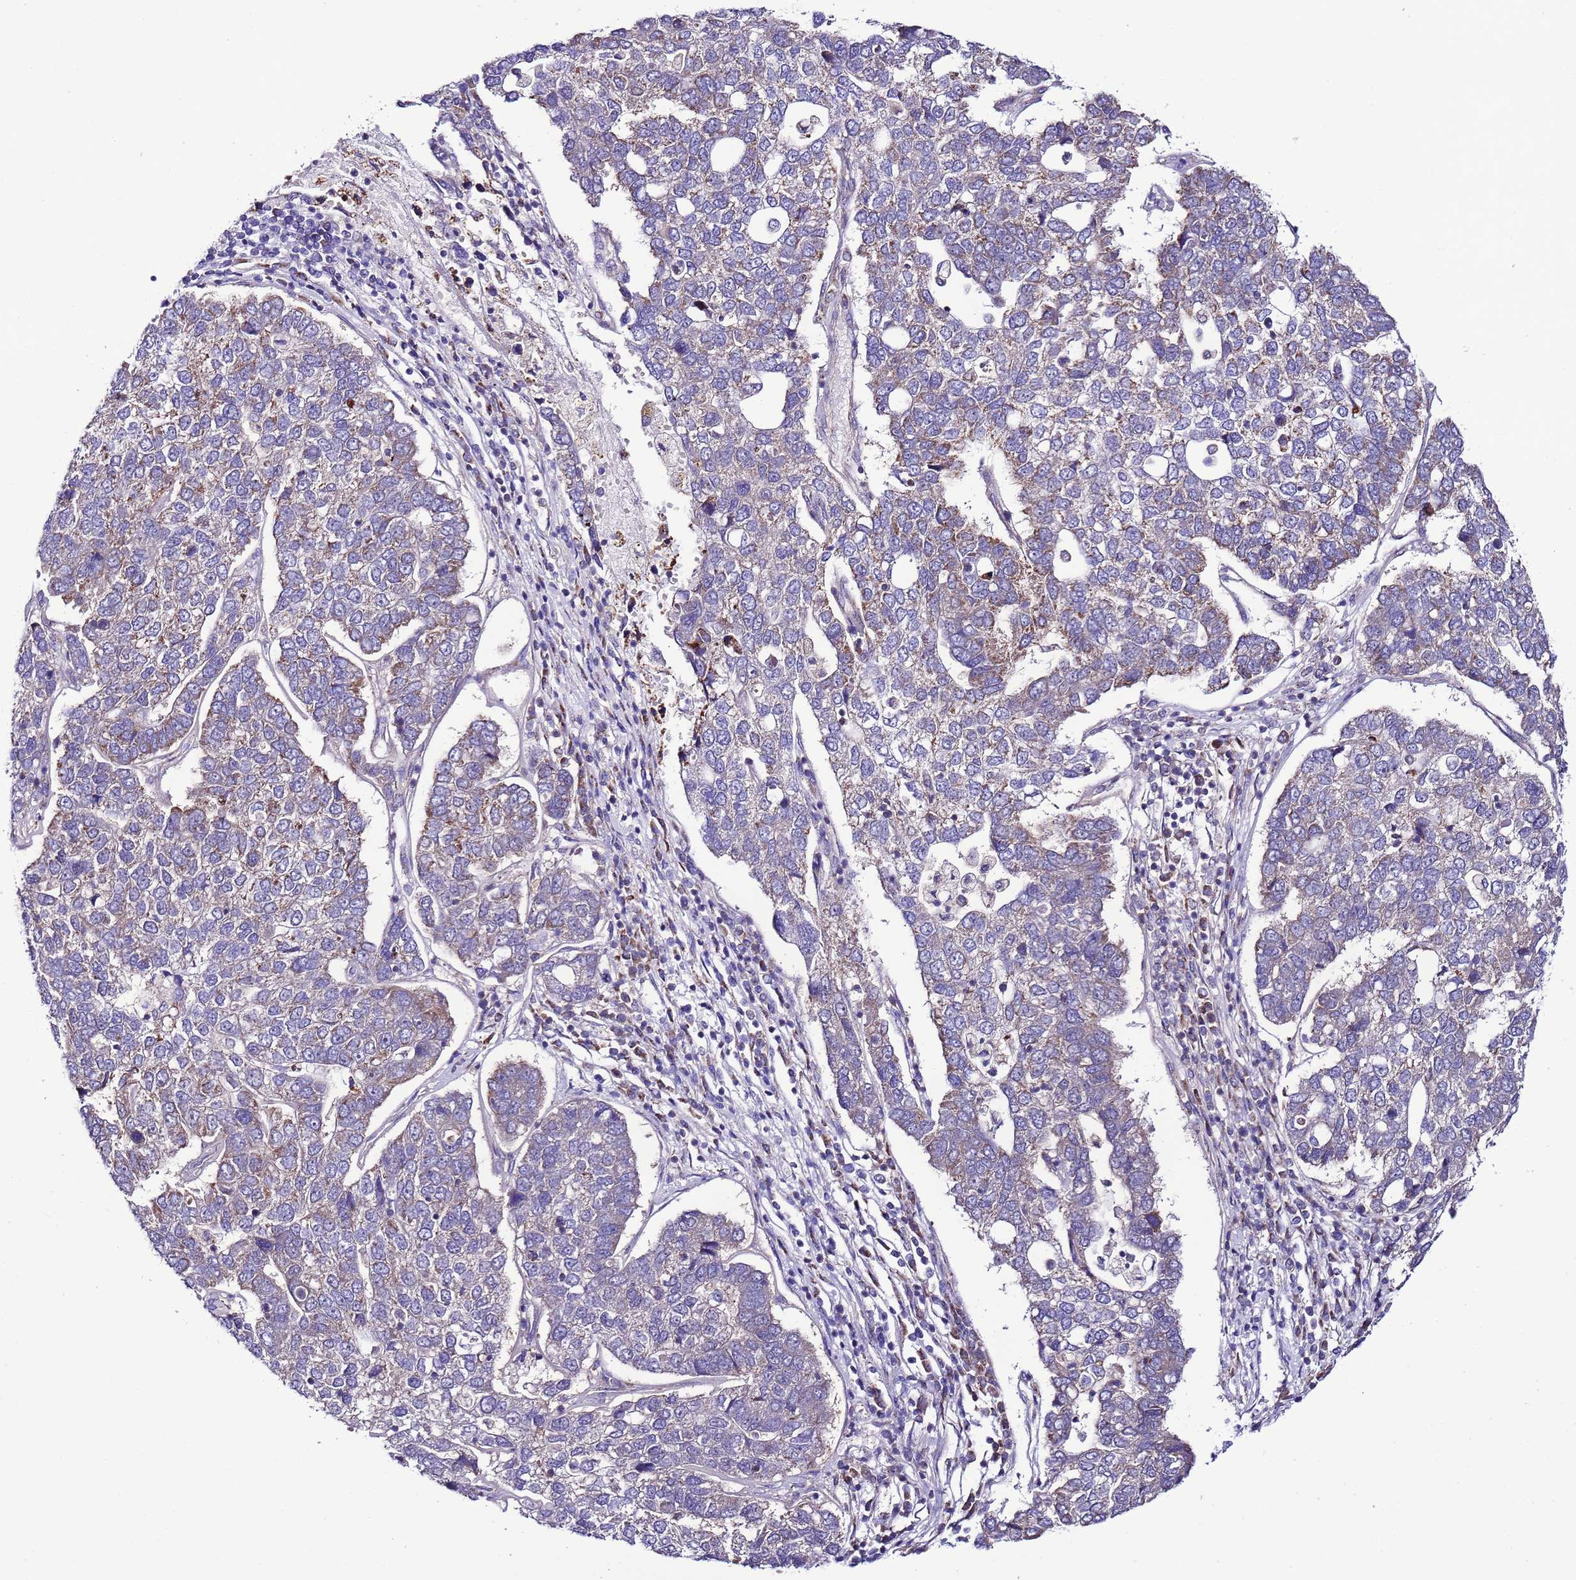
{"staining": {"intensity": "weak", "quantity": "<25%", "location": "cytoplasmic/membranous"}, "tissue": "pancreatic cancer", "cell_type": "Tumor cells", "image_type": "cancer", "snomed": [{"axis": "morphology", "description": "Adenocarcinoma, NOS"}, {"axis": "topography", "description": "Pancreas"}], "caption": "High magnification brightfield microscopy of adenocarcinoma (pancreatic) stained with DAB (3,3'-diaminobenzidine) (brown) and counterstained with hematoxylin (blue): tumor cells show no significant staining.", "gene": "UEVLD", "patient": {"sex": "female", "age": 61}}